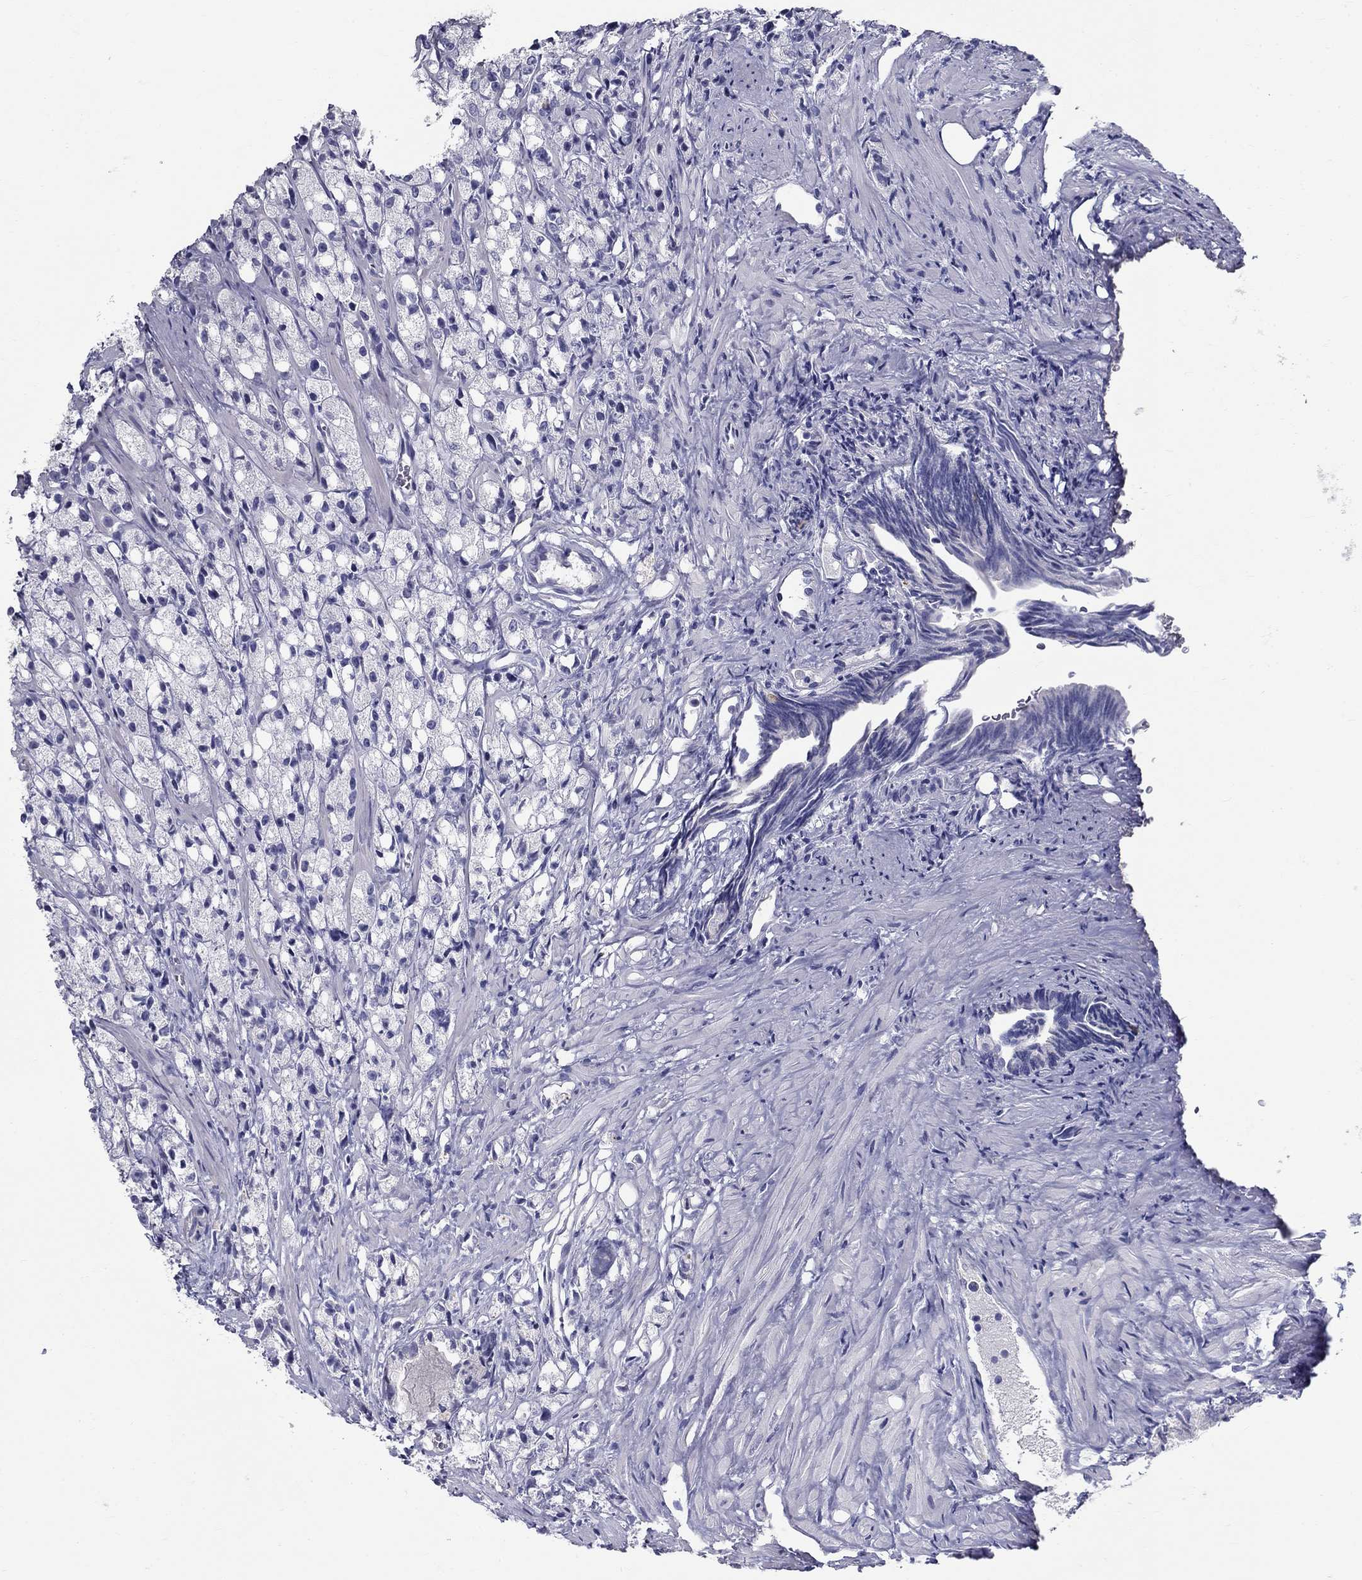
{"staining": {"intensity": "negative", "quantity": "none", "location": "none"}, "tissue": "prostate cancer", "cell_type": "Tumor cells", "image_type": "cancer", "snomed": [{"axis": "morphology", "description": "Adenocarcinoma, High grade"}, {"axis": "topography", "description": "Prostate"}], "caption": "There is no significant expression in tumor cells of prostate cancer. (Stains: DAB (3,3'-diaminobenzidine) immunohistochemistry with hematoxylin counter stain, Microscopy: brightfield microscopy at high magnification).", "gene": "GUCA1A", "patient": {"sex": "male", "age": 75}}